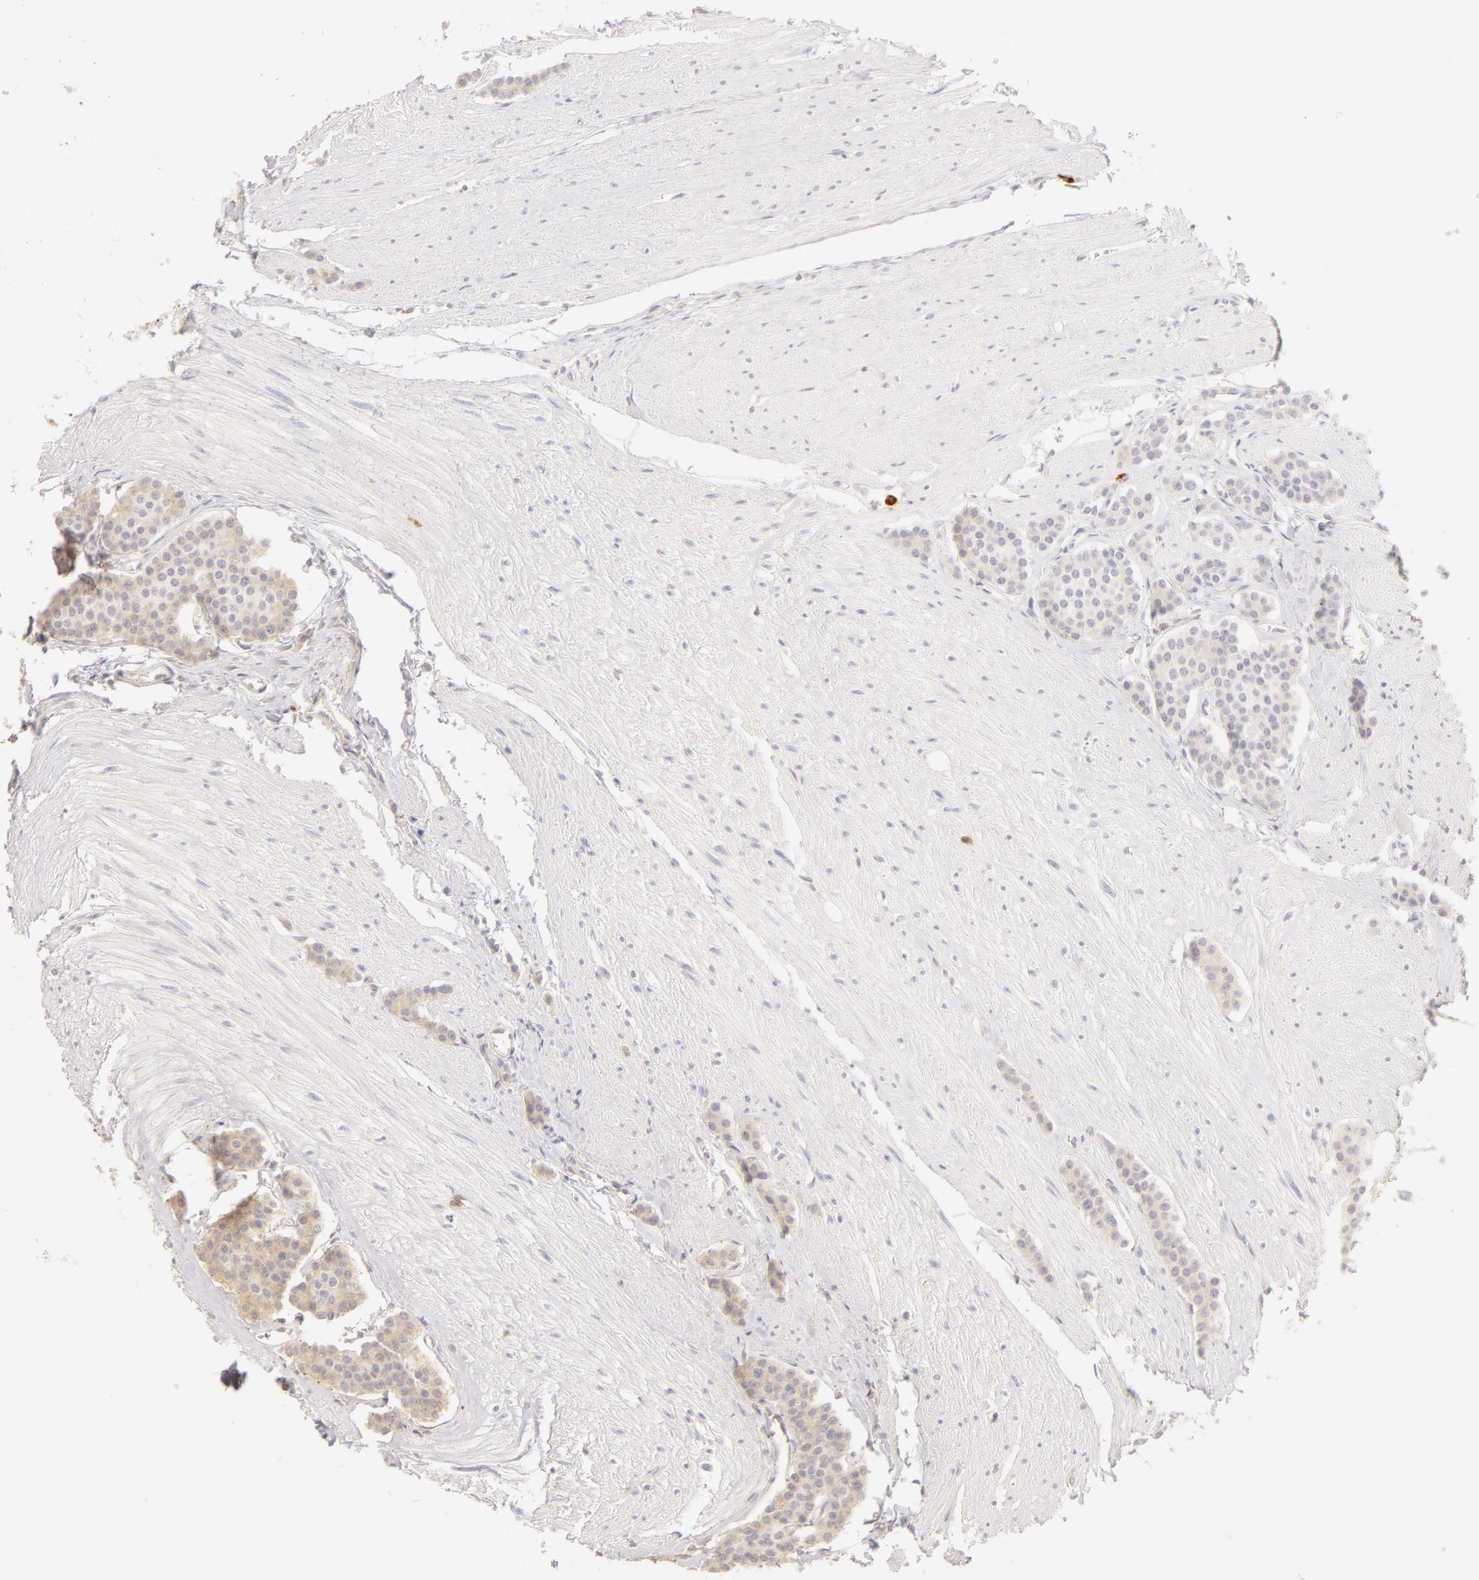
{"staining": {"intensity": "weak", "quantity": "25%-75%", "location": "cytoplasmic/membranous"}, "tissue": "carcinoid", "cell_type": "Tumor cells", "image_type": "cancer", "snomed": [{"axis": "morphology", "description": "Carcinoid, malignant, NOS"}, {"axis": "topography", "description": "Small intestine"}], "caption": "The immunohistochemical stain labels weak cytoplasmic/membranous positivity in tumor cells of carcinoid (malignant) tissue.", "gene": "C1R", "patient": {"sex": "male", "age": 60}}